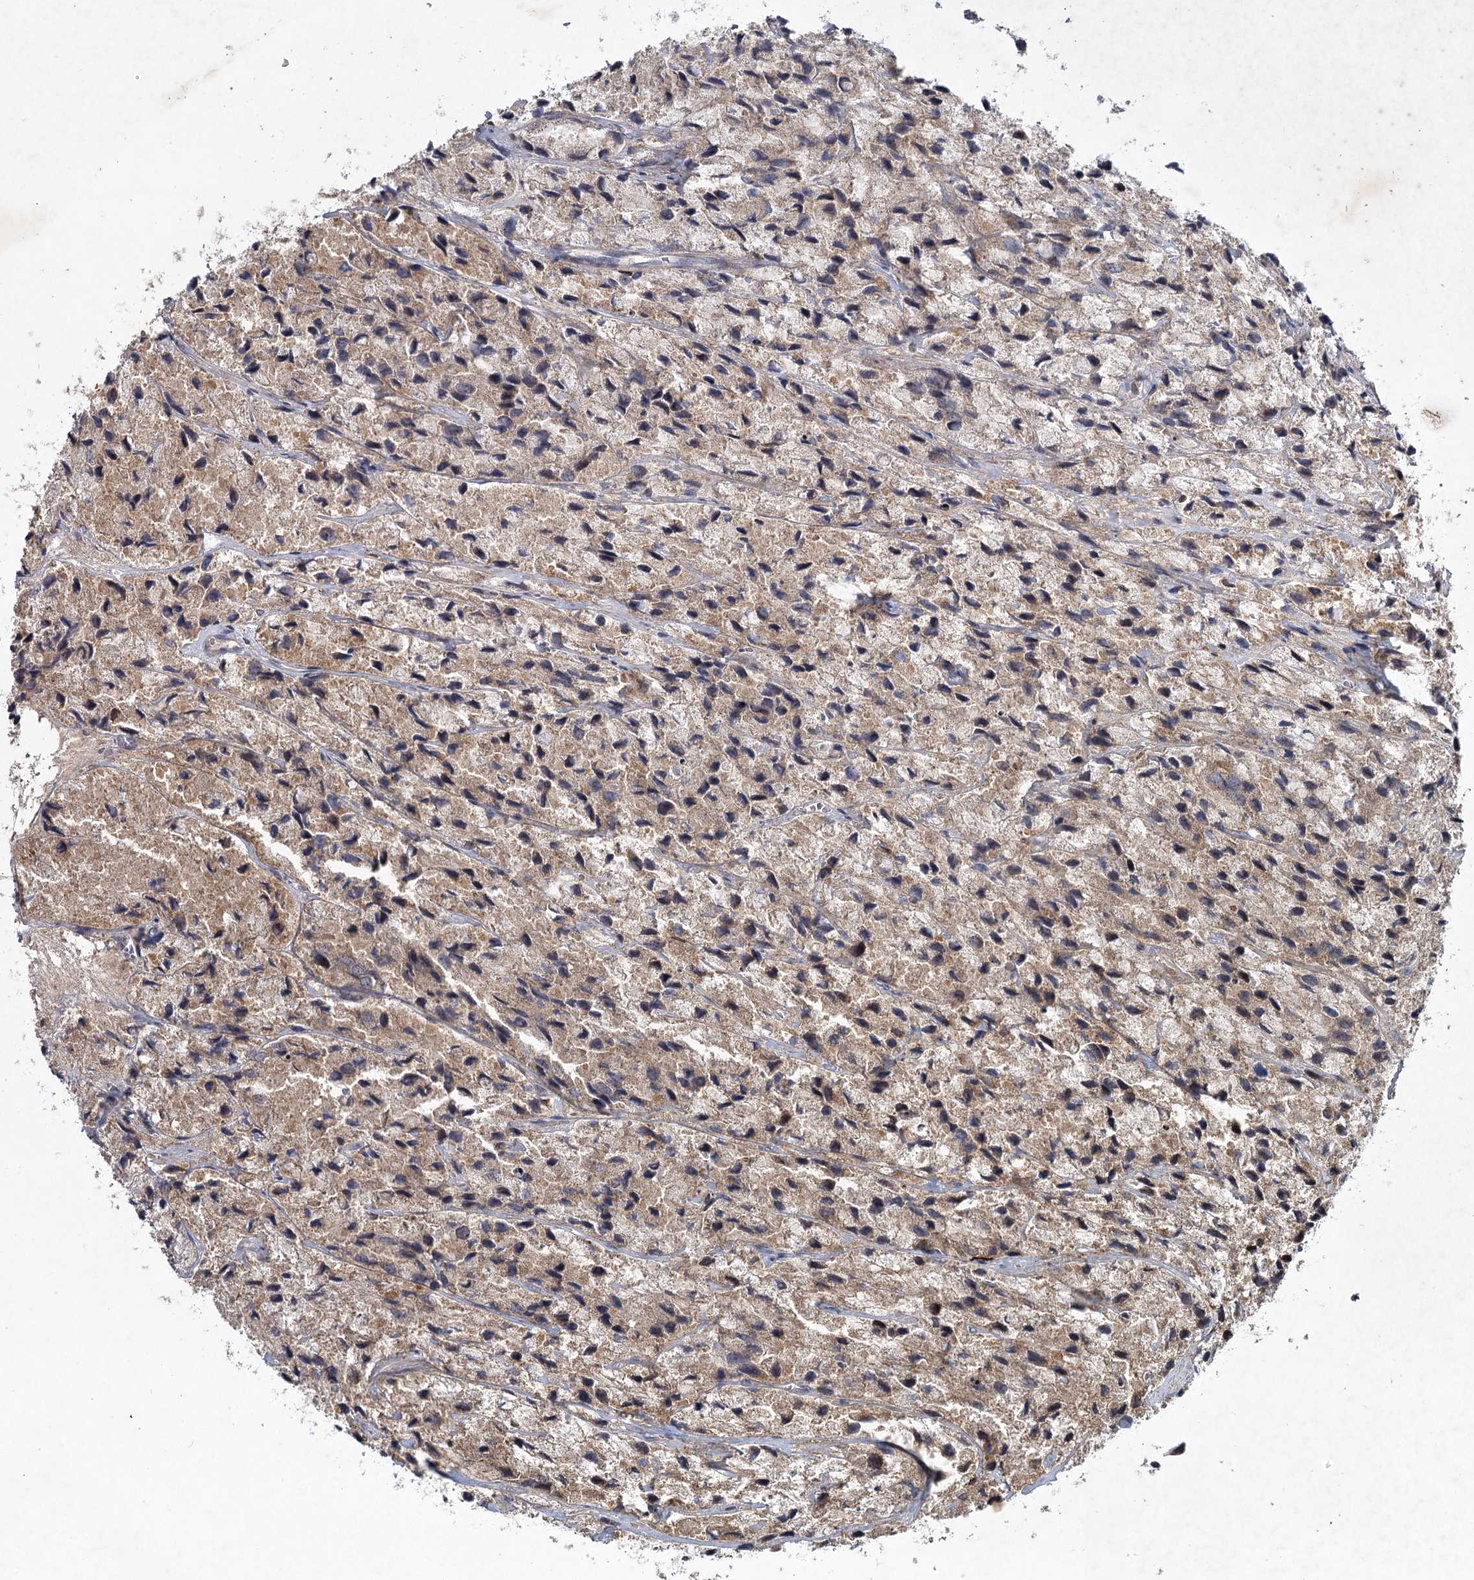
{"staining": {"intensity": "weak", "quantity": ">75%", "location": "cytoplasmic/membranous"}, "tissue": "prostate cancer", "cell_type": "Tumor cells", "image_type": "cancer", "snomed": [{"axis": "morphology", "description": "Adenocarcinoma, High grade"}, {"axis": "topography", "description": "Prostate"}], "caption": "A low amount of weak cytoplasmic/membranous positivity is present in approximately >75% of tumor cells in prostate cancer (adenocarcinoma (high-grade)) tissue.", "gene": "MAP3K13", "patient": {"sex": "male", "age": 66}}